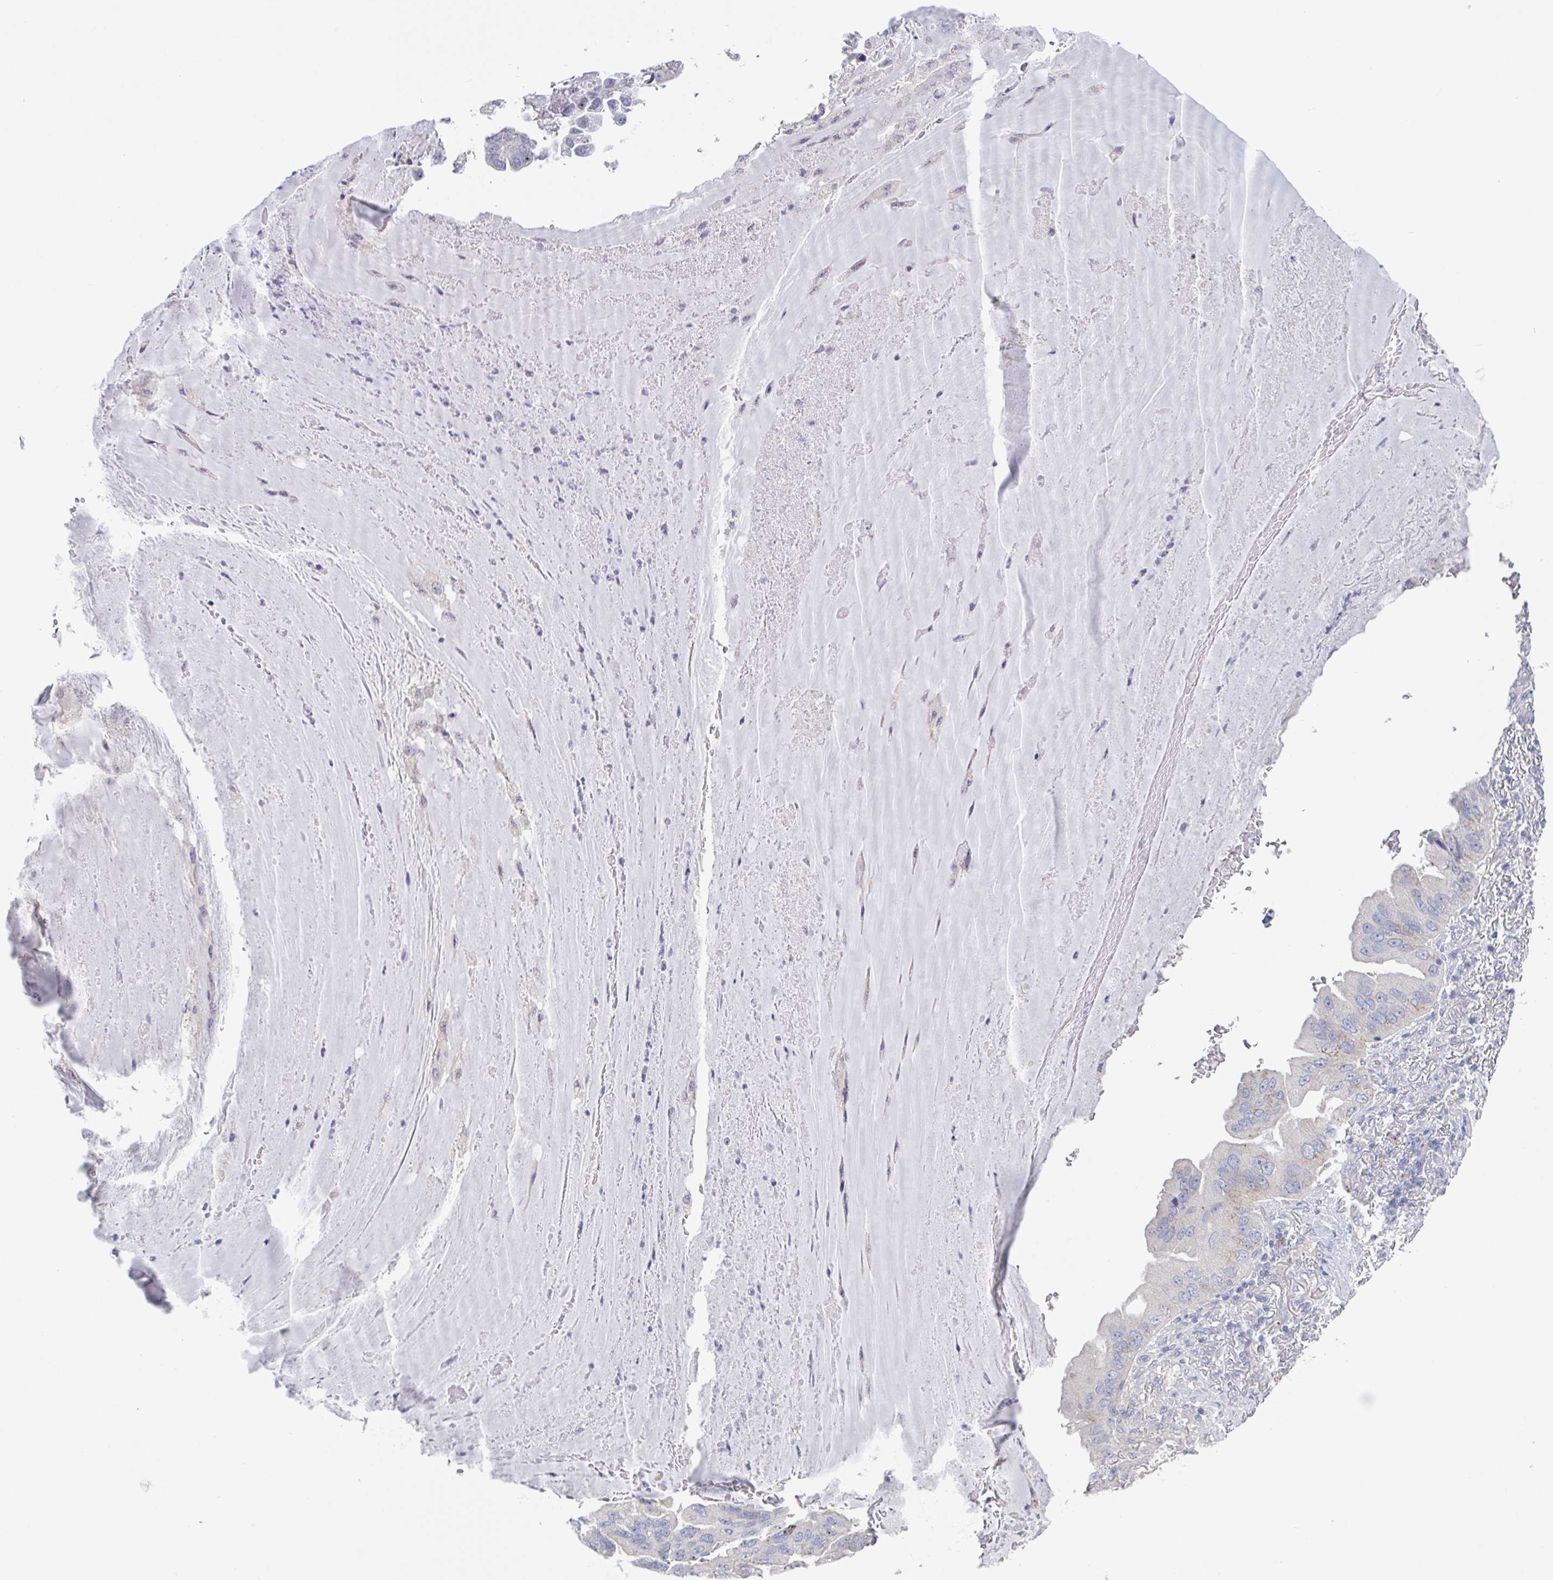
{"staining": {"intensity": "negative", "quantity": "none", "location": "none"}, "tissue": "lung cancer", "cell_type": "Tumor cells", "image_type": "cancer", "snomed": [{"axis": "morphology", "description": "Adenocarcinoma, NOS"}, {"axis": "topography", "description": "Lung"}], "caption": "Tumor cells are negative for protein expression in human lung cancer.", "gene": "CHMP5", "patient": {"sex": "female", "age": 69}}